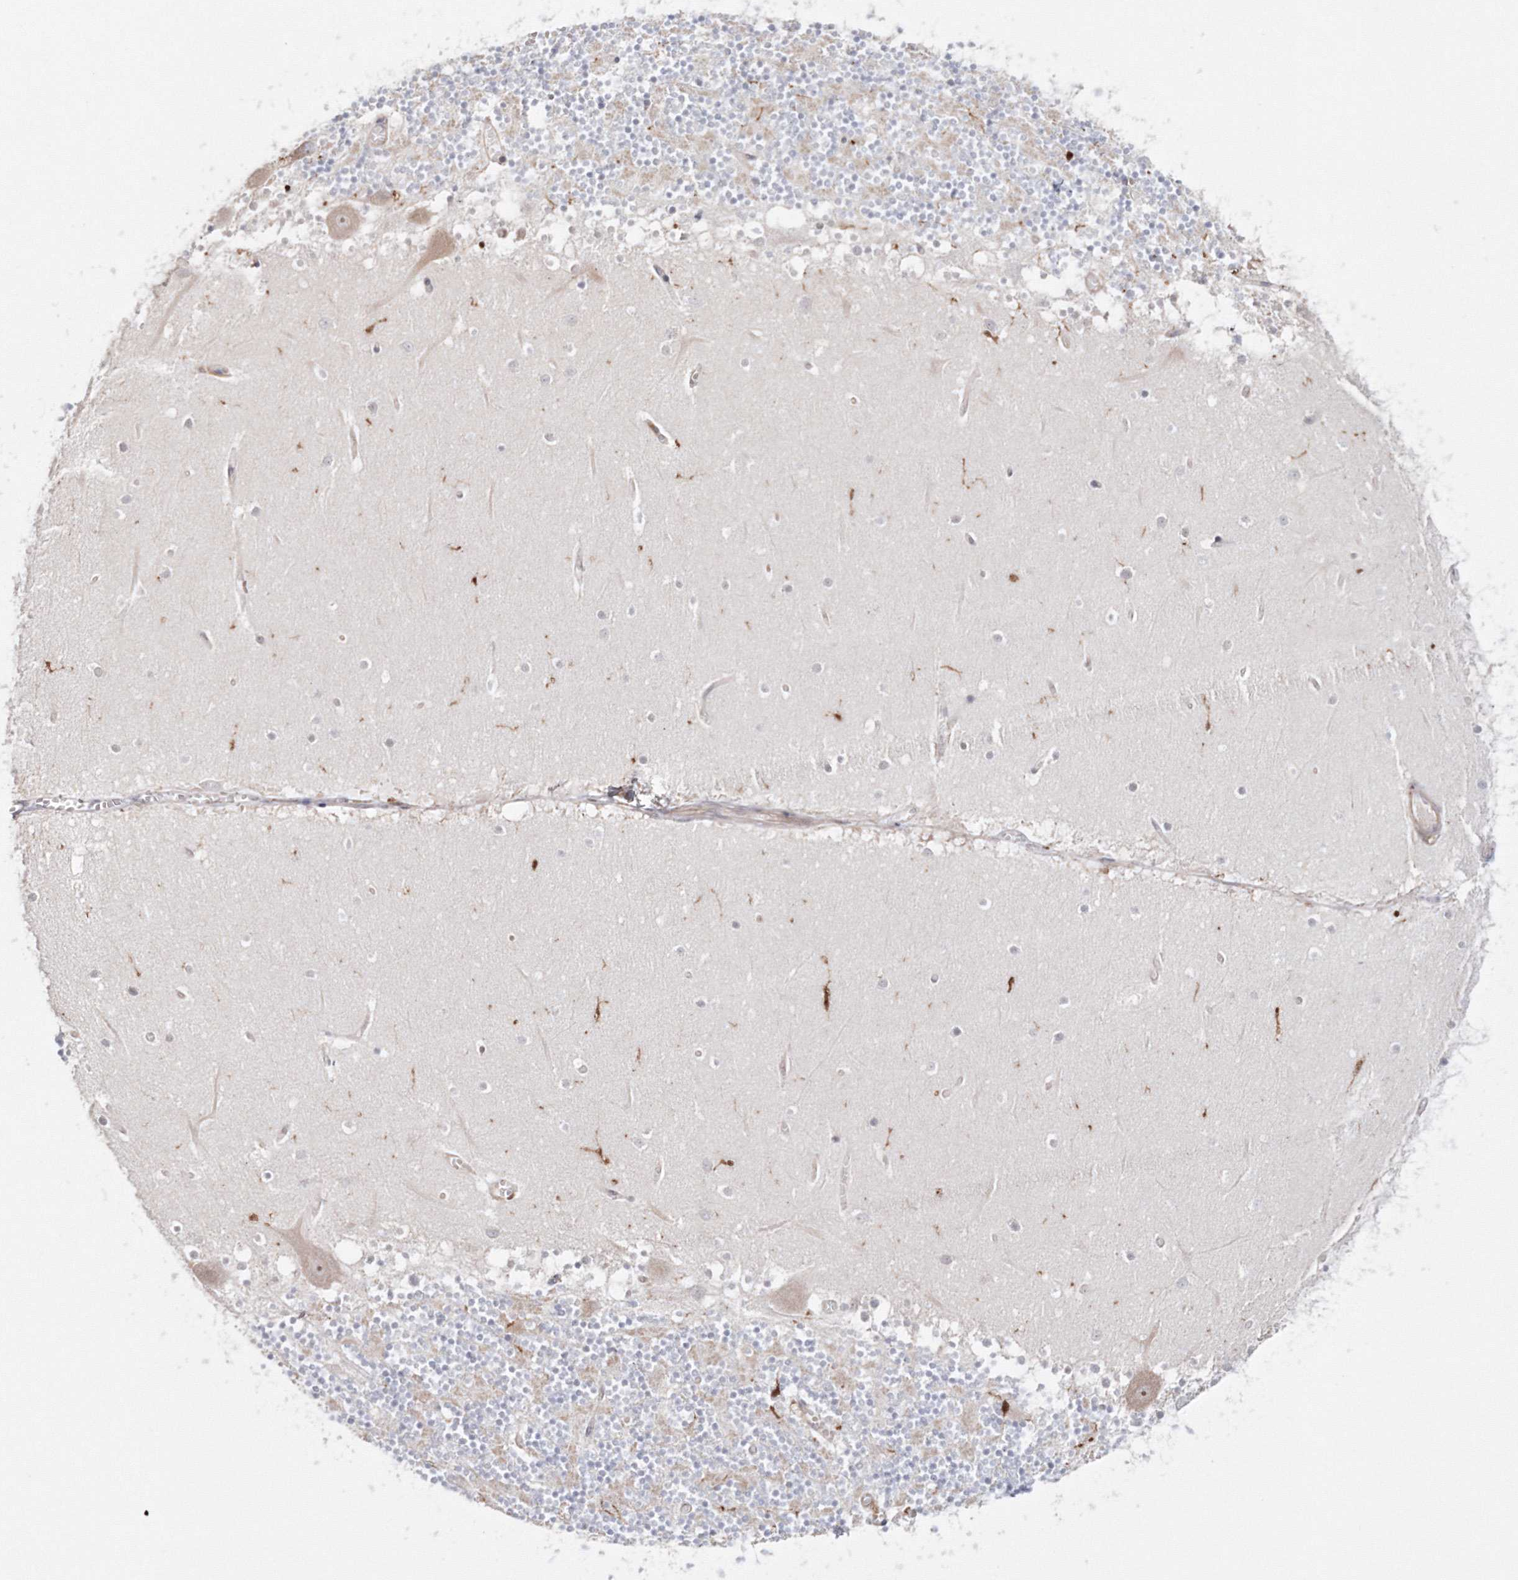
{"staining": {"intensity": "moderate", "quantity": "<25%", "location": "cytoplasmic/membranous"}, "tissue": "cerebellum", "cell_type": "Cells in granular layer", "image_type": "normal", "snomed": [{"axis": "morphology", "description": "Normal tissue, NOS"}, {"axis": "topography", "description": "Cerebellum"}], "caption": "IHC staining of unremarkable cerebellum, which shows low levels of moderate cytoplasmic/membranous expression in approximately <25% of cells in granular layer indicating moderate cytoplasmic/membranous protein staining. The staining was performed using DAB (brown) for protein detection and nuclei were counterstained in hematoxylin (blue).", "gene": "ARCN1", "patient": {"sex": "female", "age": 28}}